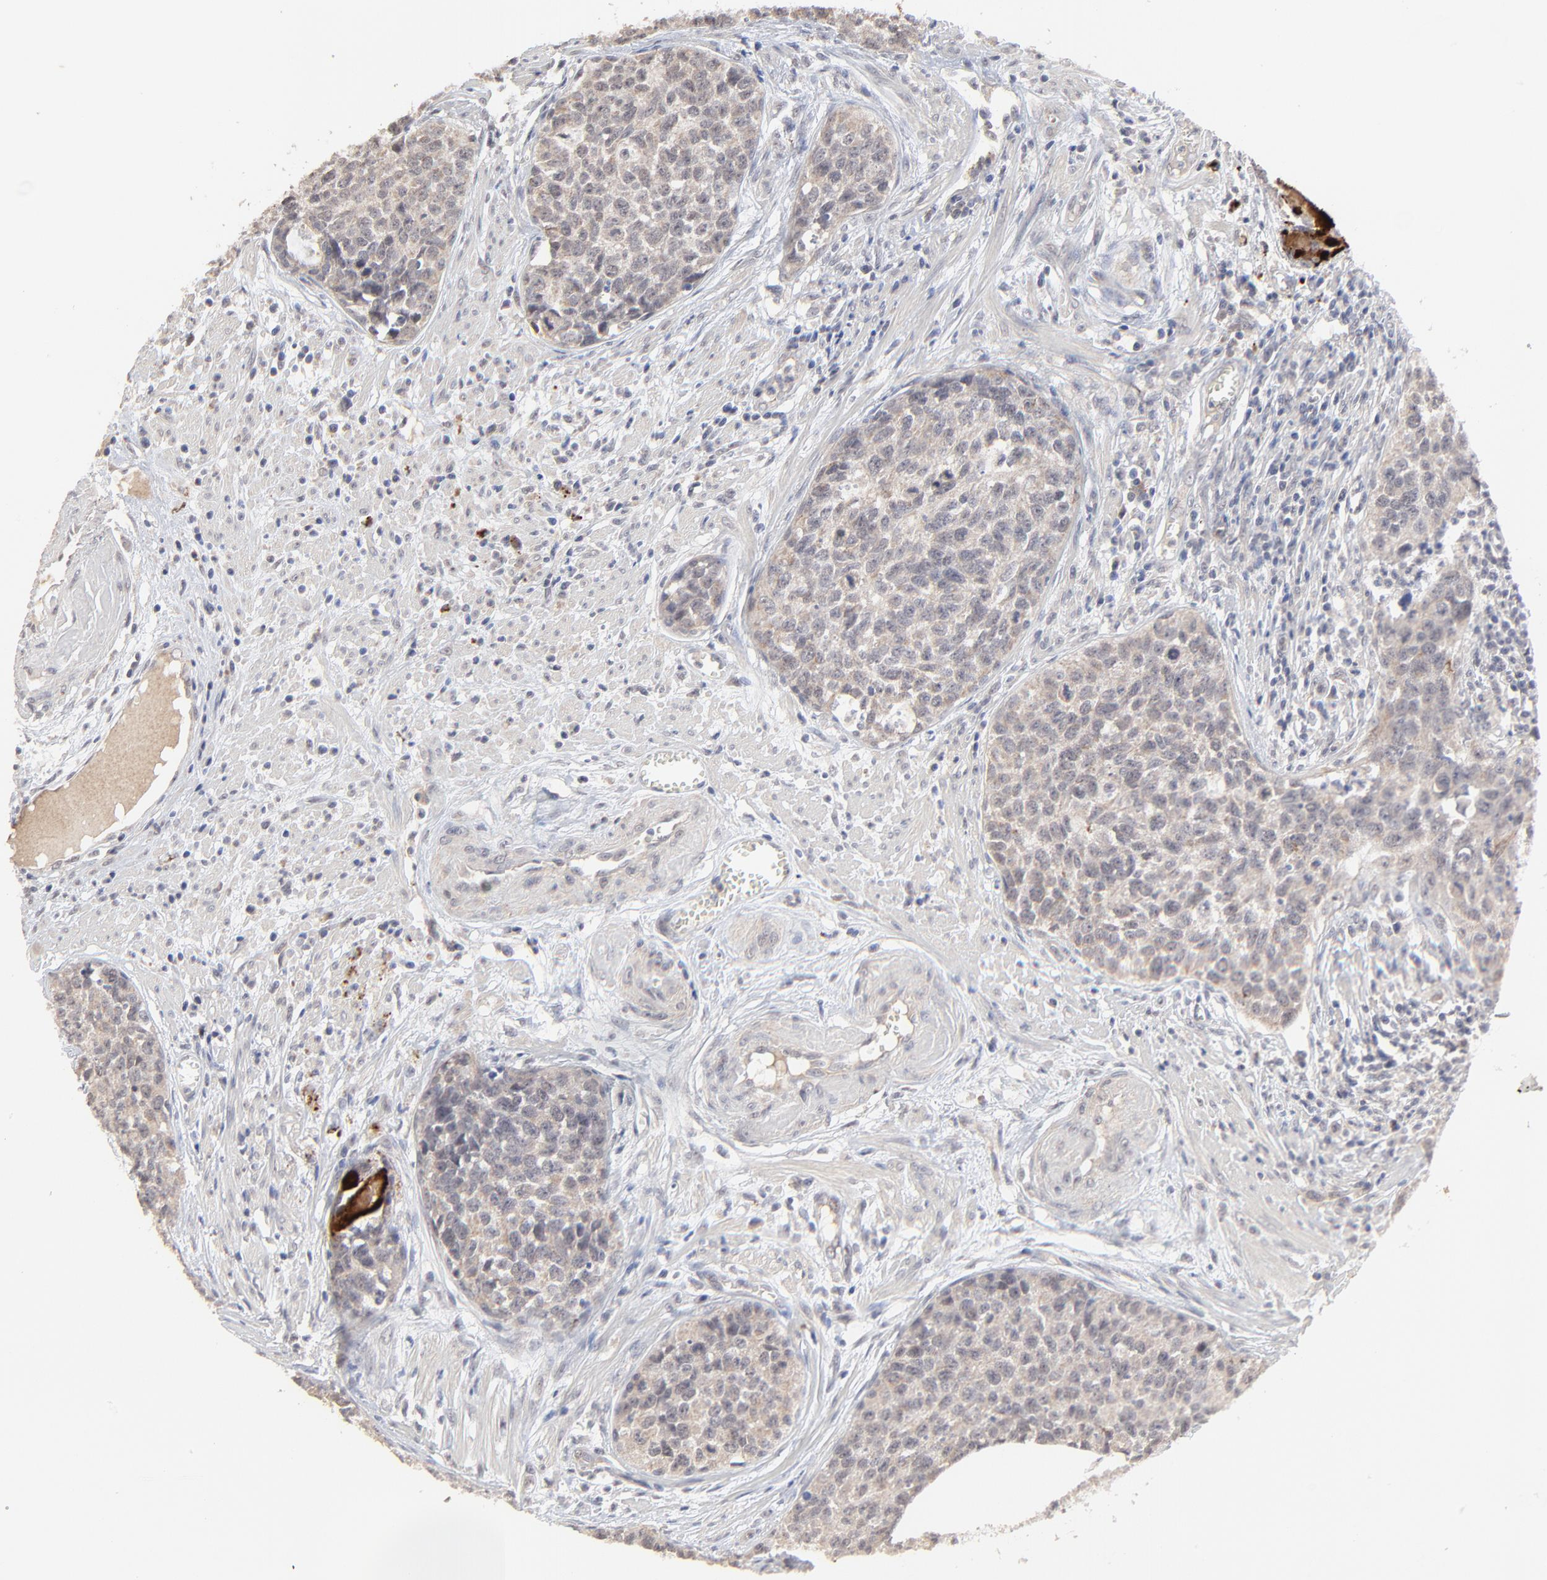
{"staining": {"intensity": "weak", "quantity": ">75%", "location": "cytoplasmic/membranous"}, "tissue": "urothelial cancer", "cell_type": "Tumor cells", "image_type": "cancer", "snomed": [{"axis": "morphology", "description": "Urothelial carcinoma, High grade"}, {"axis": "topography", "description": "Urinary bladder"}], "caption": "This is a micrograph of immunohistochemistry (IHC) staining of urothelial cancer, which shows weak staining in the cytoplasmic/membranous of tumor cells.", "gene": "FAM199X", "patient": {"sex": "male", "age": 81}}